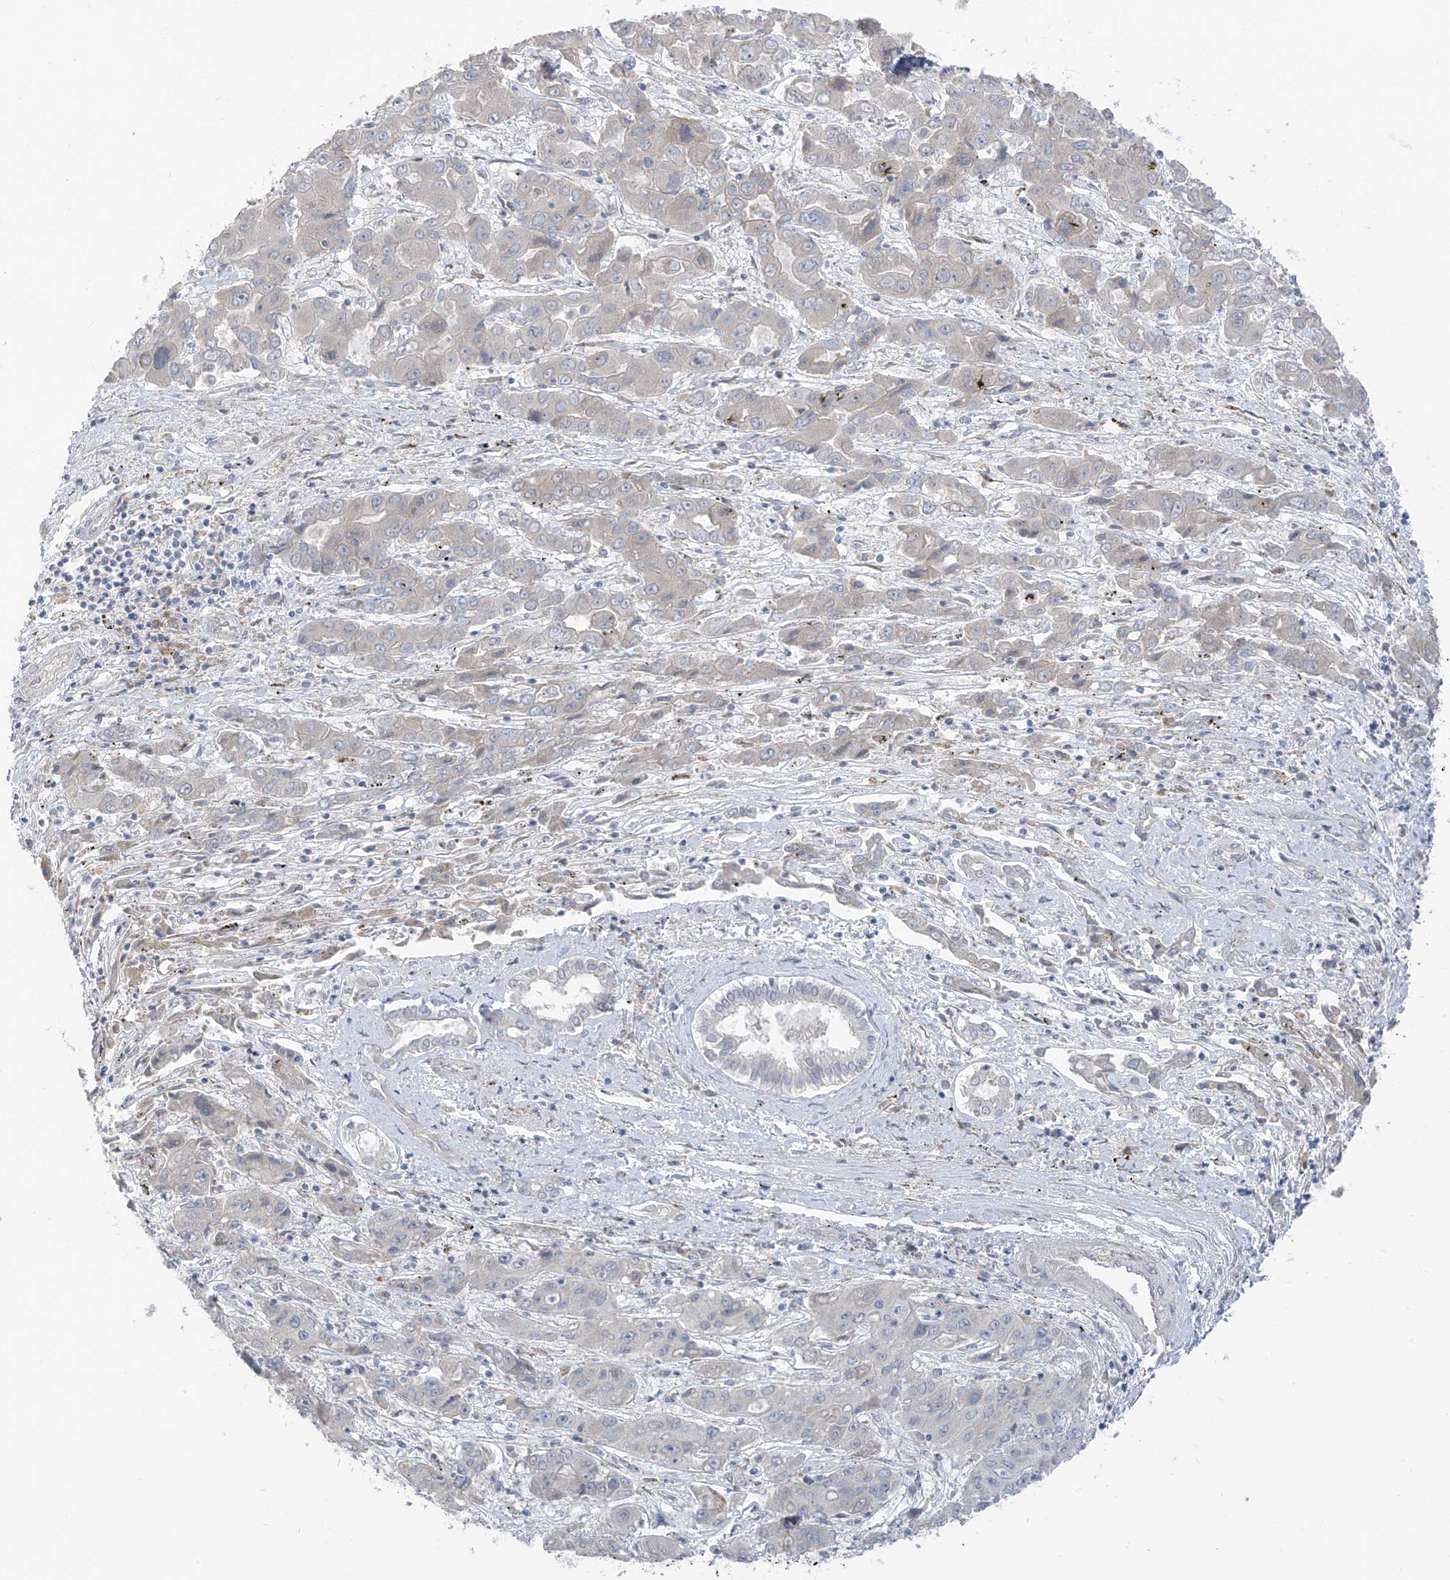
{"staining": {"intensity": "negative", "quantity": "none", "location": "none"}, "tissue": "liver cancer", "cell_type": "Tumor cells", "image_type": "cancer", "snomed": [{"axis": "morphology", "description": "Cholangiocarcinoma"}, {"axis": "topography", "description": "Liver"}], "caption": "Liver cancer was stained to show a protein in brown. There is no significant staining in tumor cells.", "gene": "NALCN", "patient": {"sex": "male", "age": 67}}